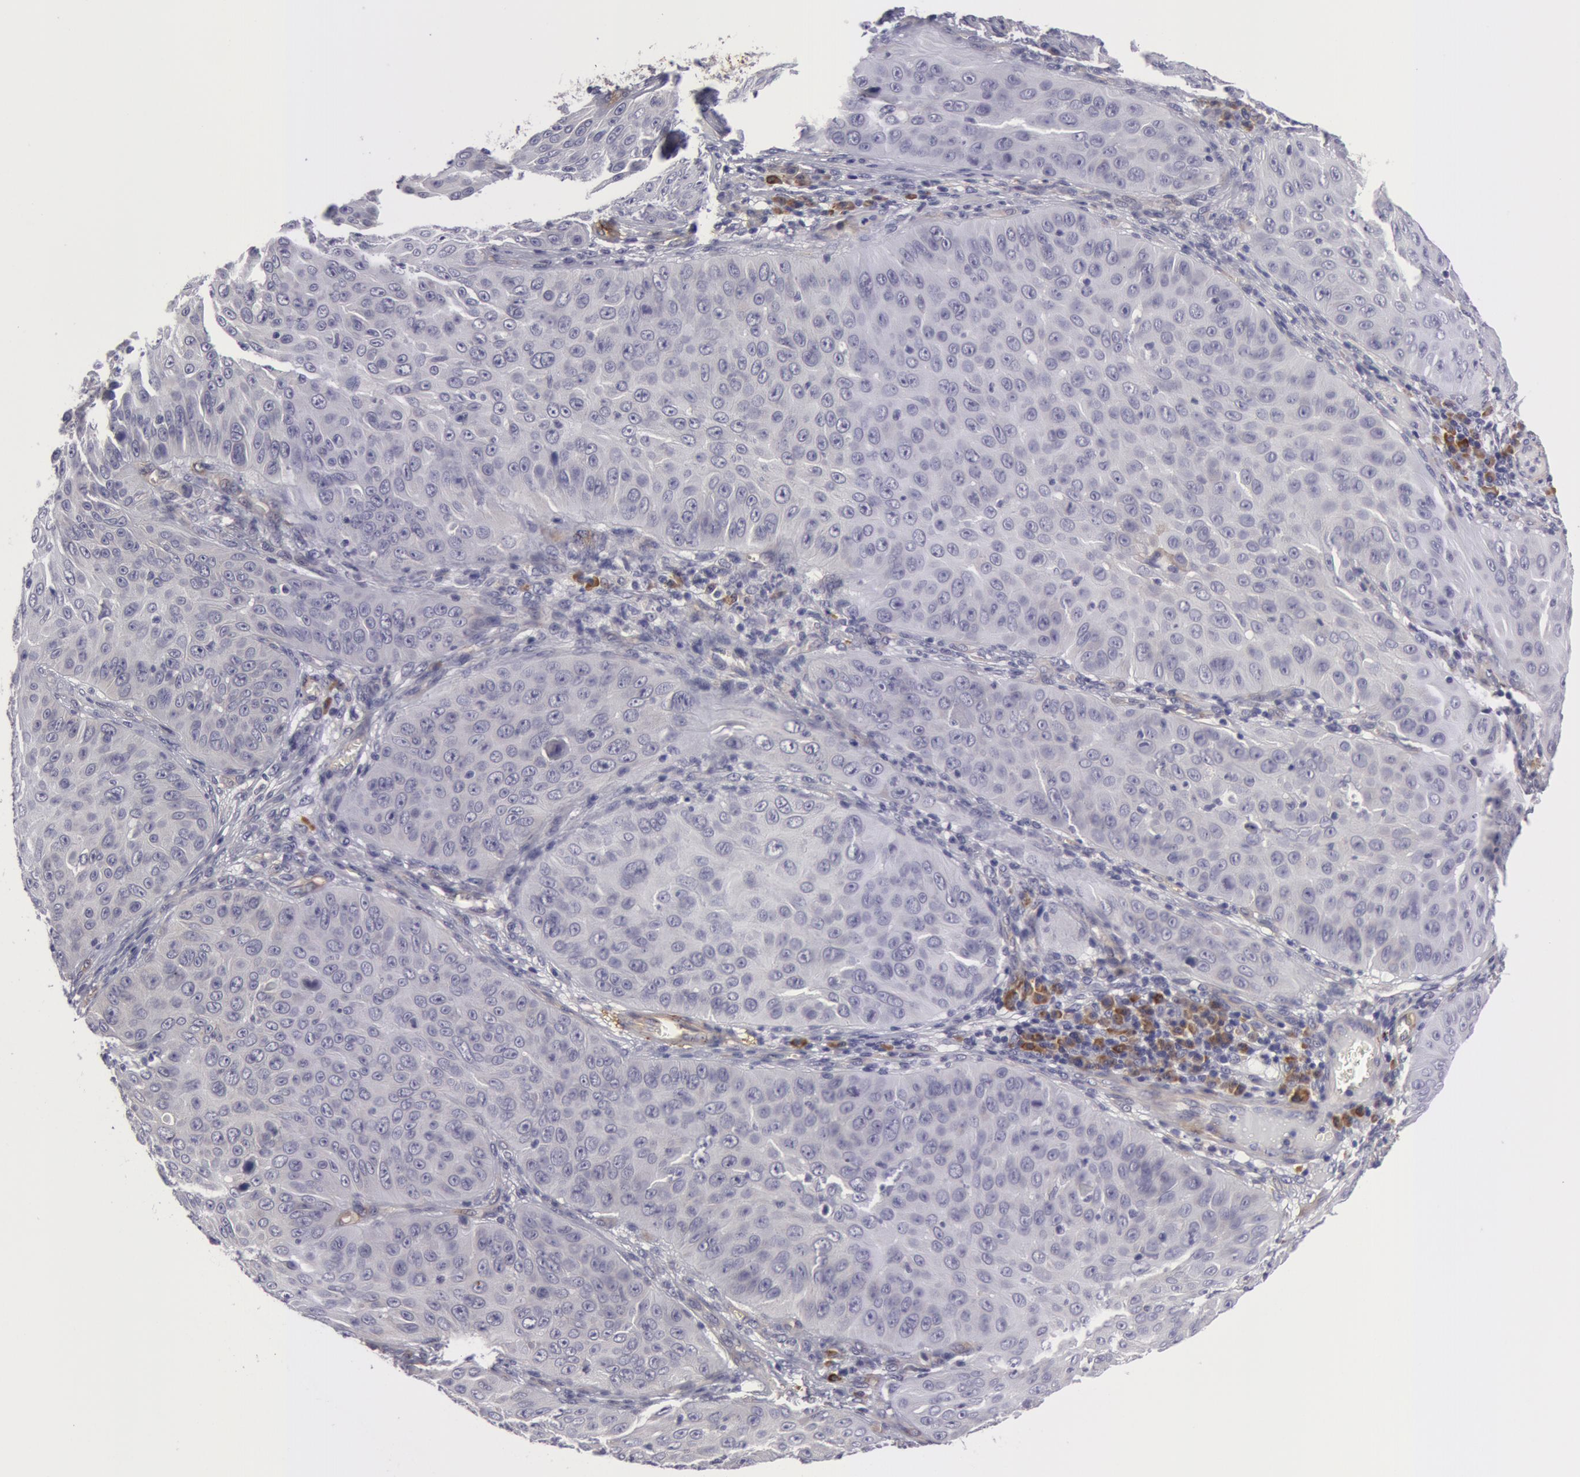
{"staining": {"intensity": "negative", "quantity": "none", "location": "none"}, "tissue": "skin cancer", "cell_type": "Tumor cells", "image_type": "cancer", "snomed": [{"axis": "morphology", "description": "Squamous cell carcinoma, NOS"}, {"axis": "topography", "description": "Skin"}], "caption": "IHC image of skin squamous cell carcinoma stained for a protein (brown), which exhibits no positivity in tumor cells.", "gene": "IL23A", "patient": {"sex": "male", "age": 82}}